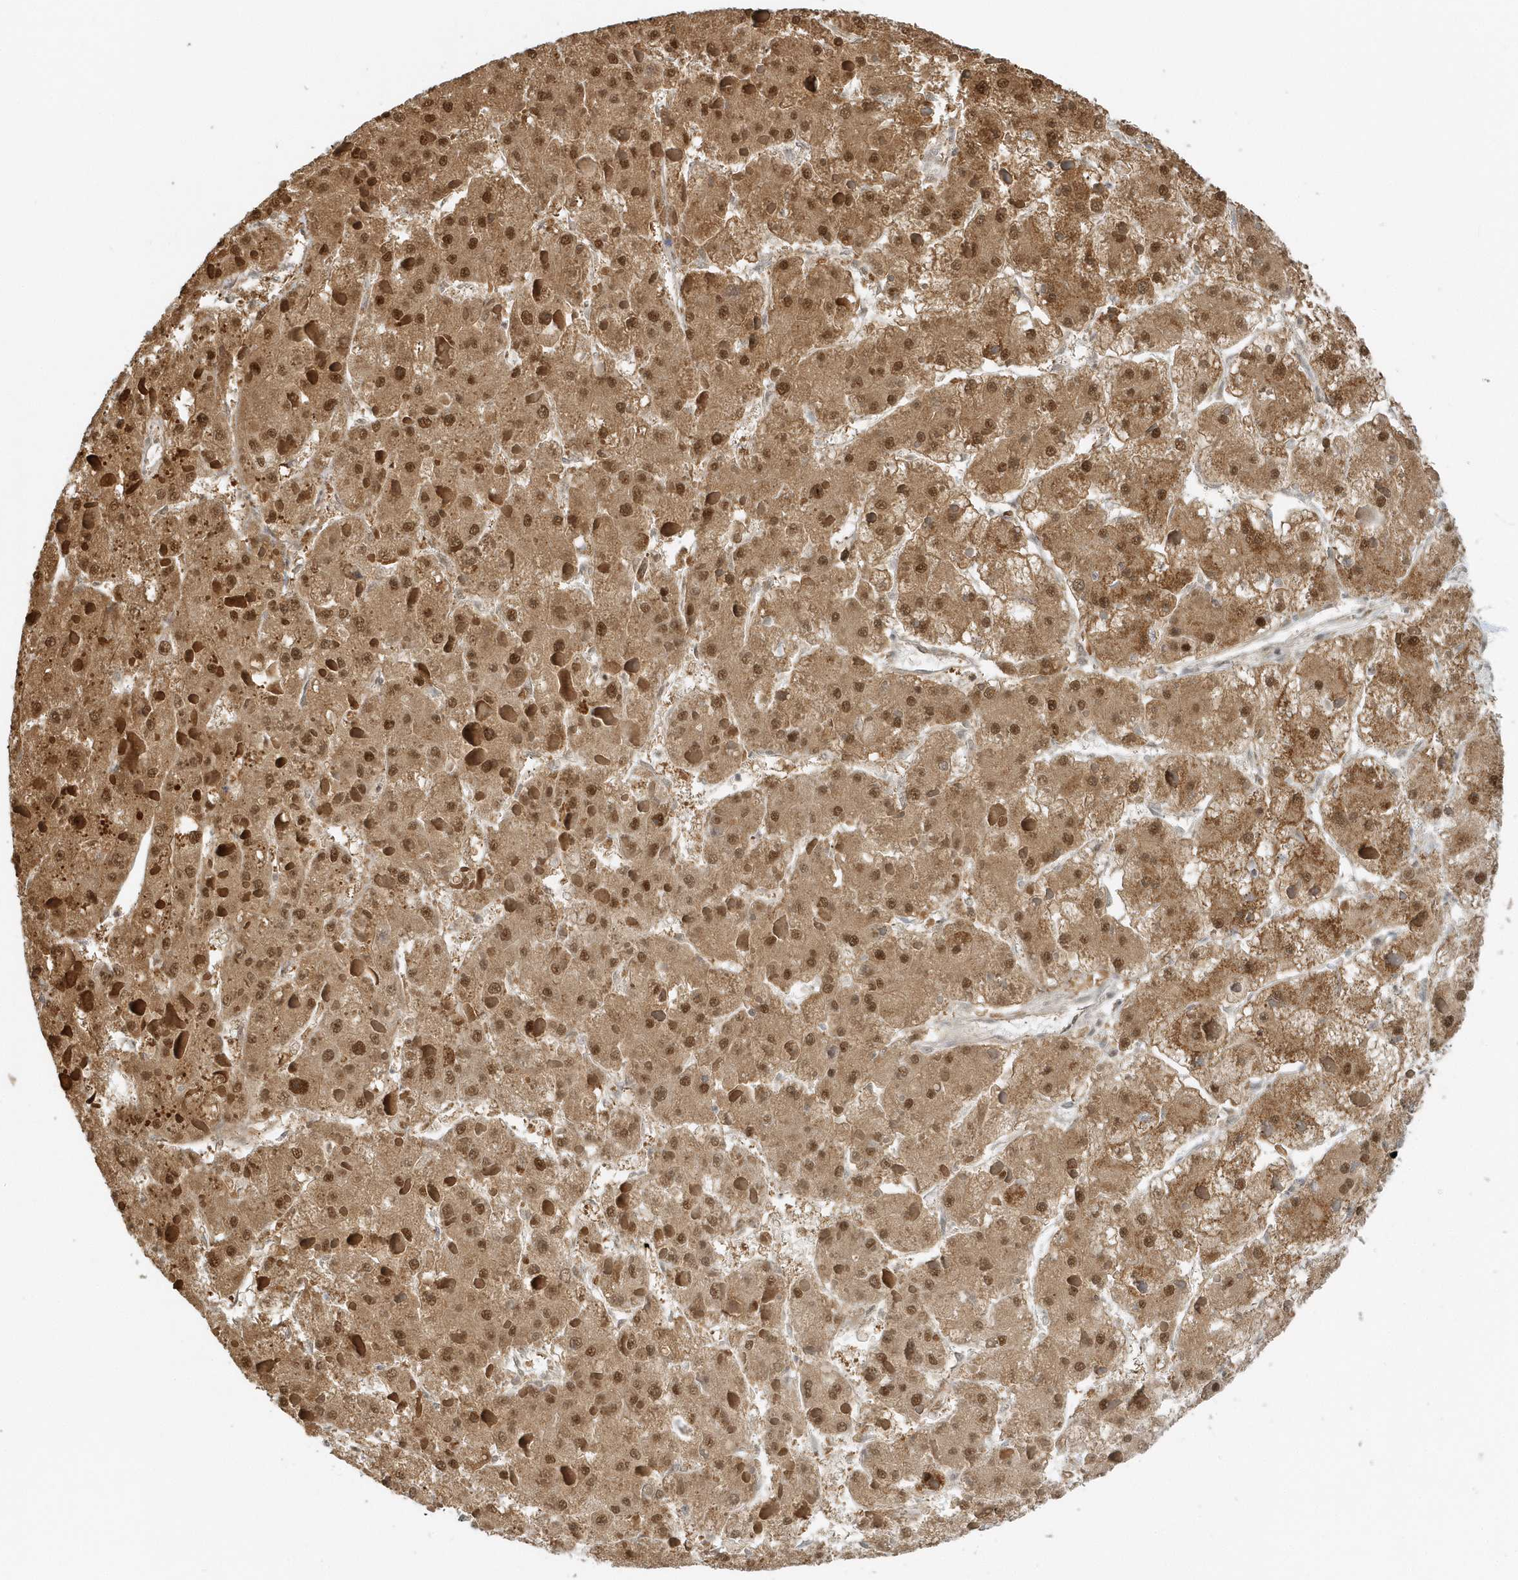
{"staining": {"intensity": "moderate", "quantity": ">75%", "location": "cytoplasmic/membranous,nuclear"}, "tissue": "liver cancer", "cell_type": "Tumor cells", "image_type": "cancer", "snomed": [{"axis": "morphology", "description": "Carcinoma, Hepatocellular, NOS"}, {"axis": "topography", "description": "Liver"}], "caption": "Brown immunohistochemical staining in liver cancer reveals moderate cytoplasmic/membranous and nuclear expression in about >75% of tumor cells.", "gene": "PSMD6", "patient": {"sex": "female", "age": 73}}